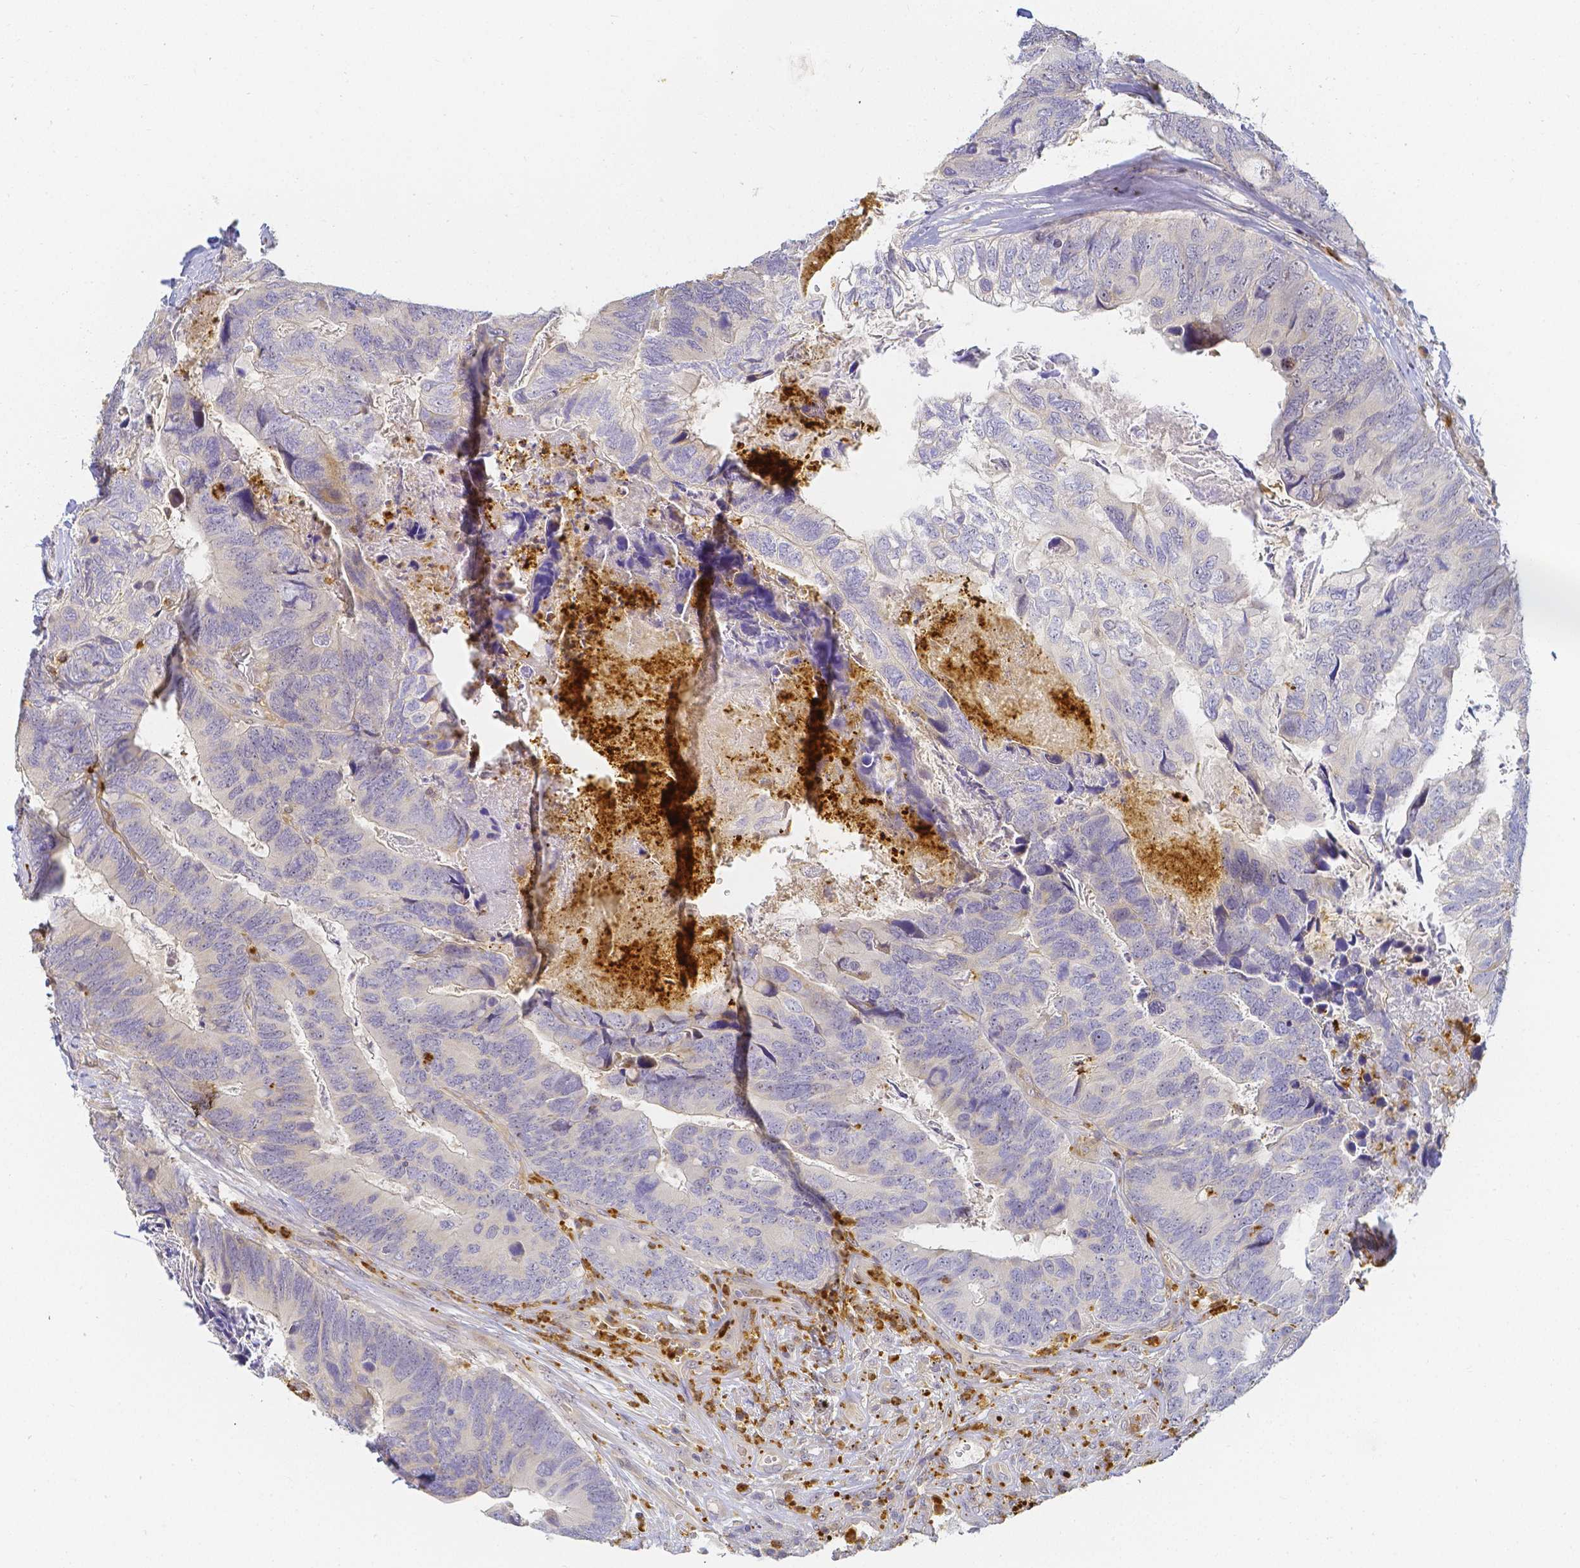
{"staining": {"intensity": "negative", "quantity": "none", "location": "none"}, "tissue": "breast cancer", "cell_type": "Tumor cells", "image_type": "cancer", "snomed": [{"axis": "morphology", "description": "Lobular carcinoma"}, {"axis": "topography", "description": "Breast"}], "caption": "IHC of human breast lobular carcinoma exhibits no positivity in tumor cells.", "gene": "KCNH1", "patient": {"sex": "female", "age": 59}}